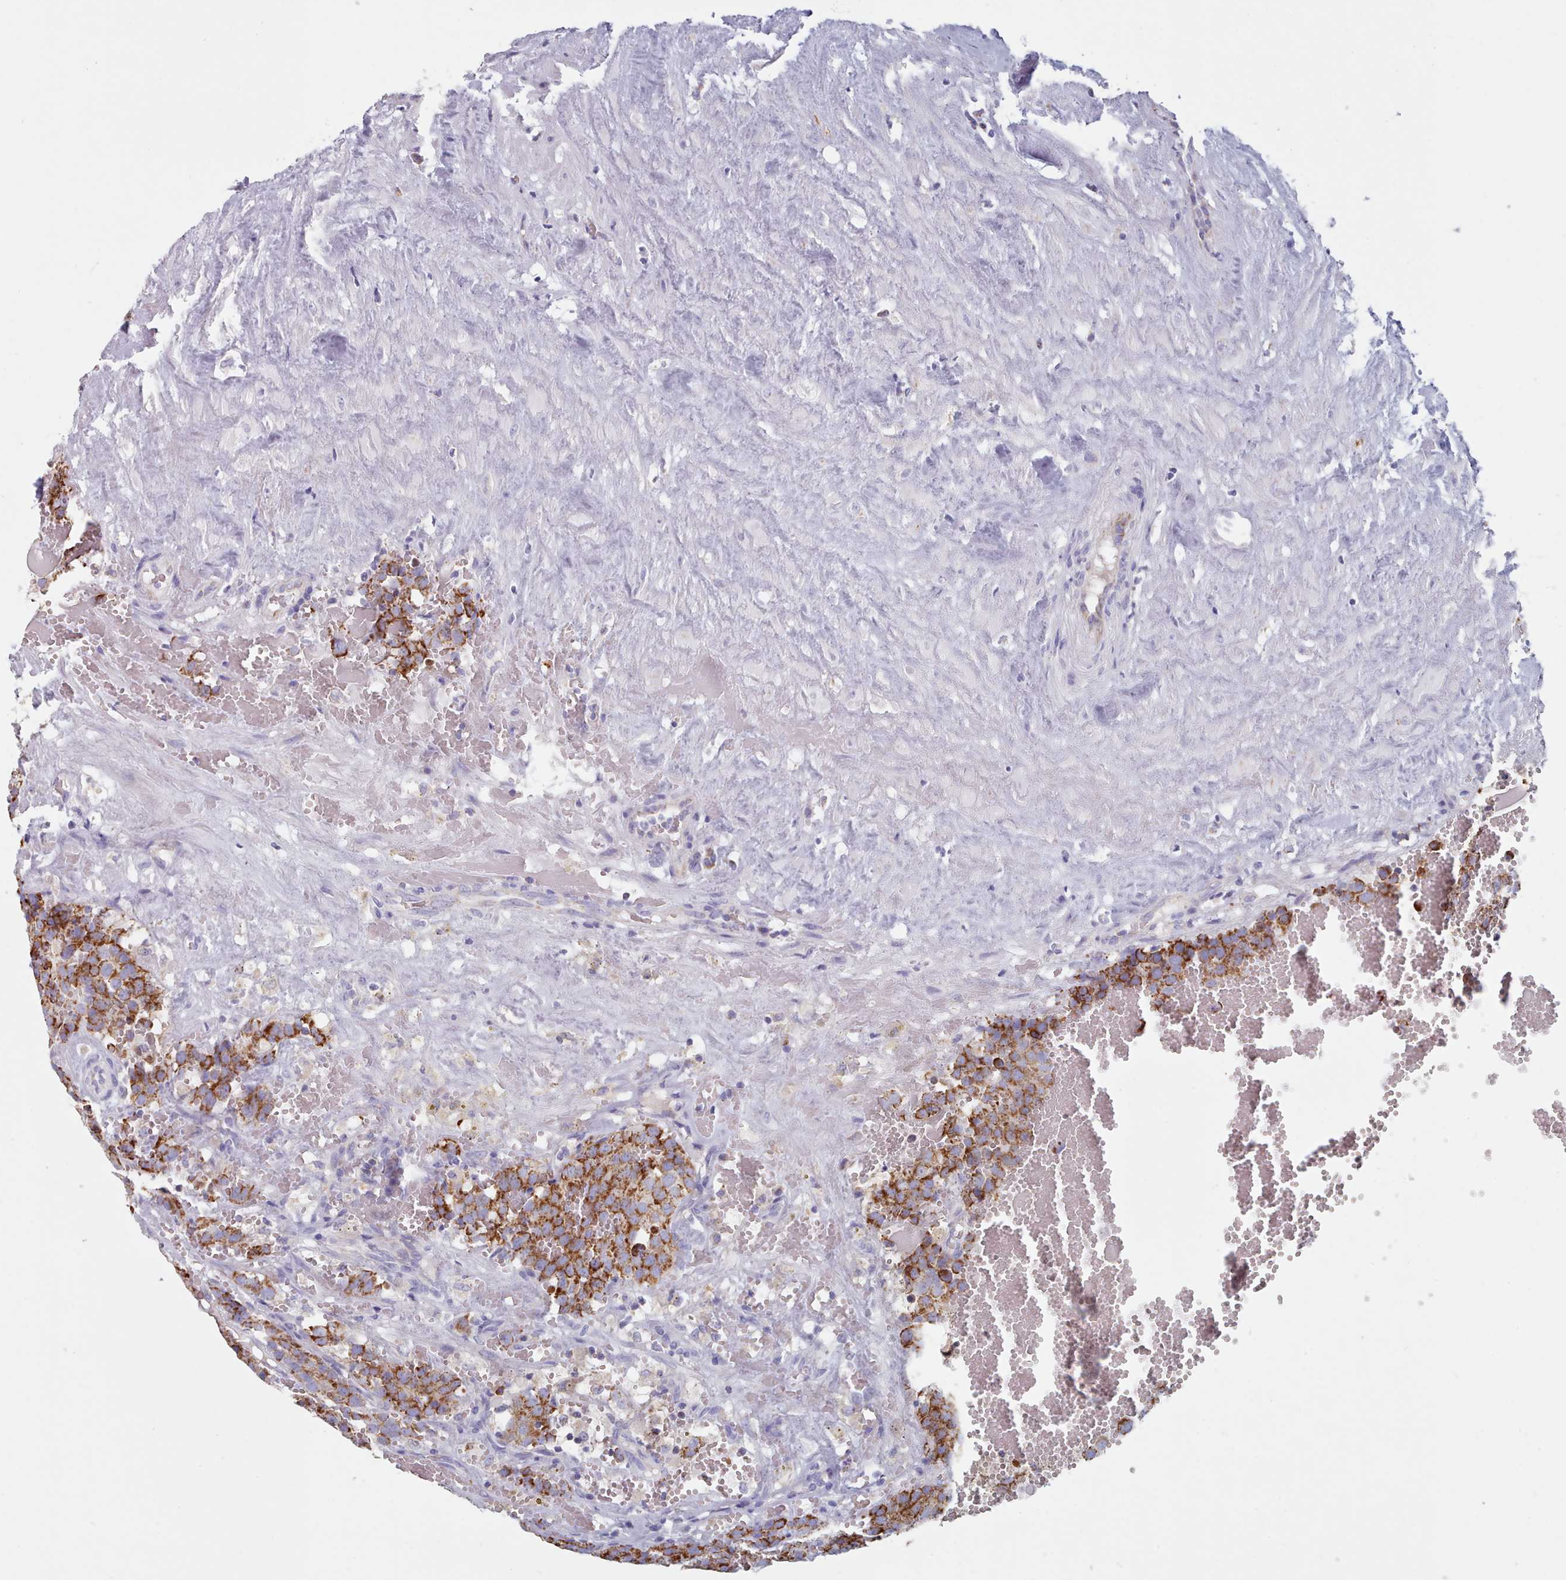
{"staining": {"intensity": "strong", "quantity": ">75%", "location": "cytoplasmic/membranous"}, "tissue": "testis cancer", "cell_type": "Tumor cells", "image_type": "cancer", "snomed": [{"axis": "morphology", "description": "Seminoma, NOS"}, {"axis": "topography", "description": "Testis"}], "caption": "IHC (DAB (3,3'-diaminobenzidine)) staining of human seminoma (testis) shows strong cytoplasmic/membranous protein expression in about >75% of tumor cells.", "gene": "HAO1", "patient": {"sex": "male", "age": 71}}